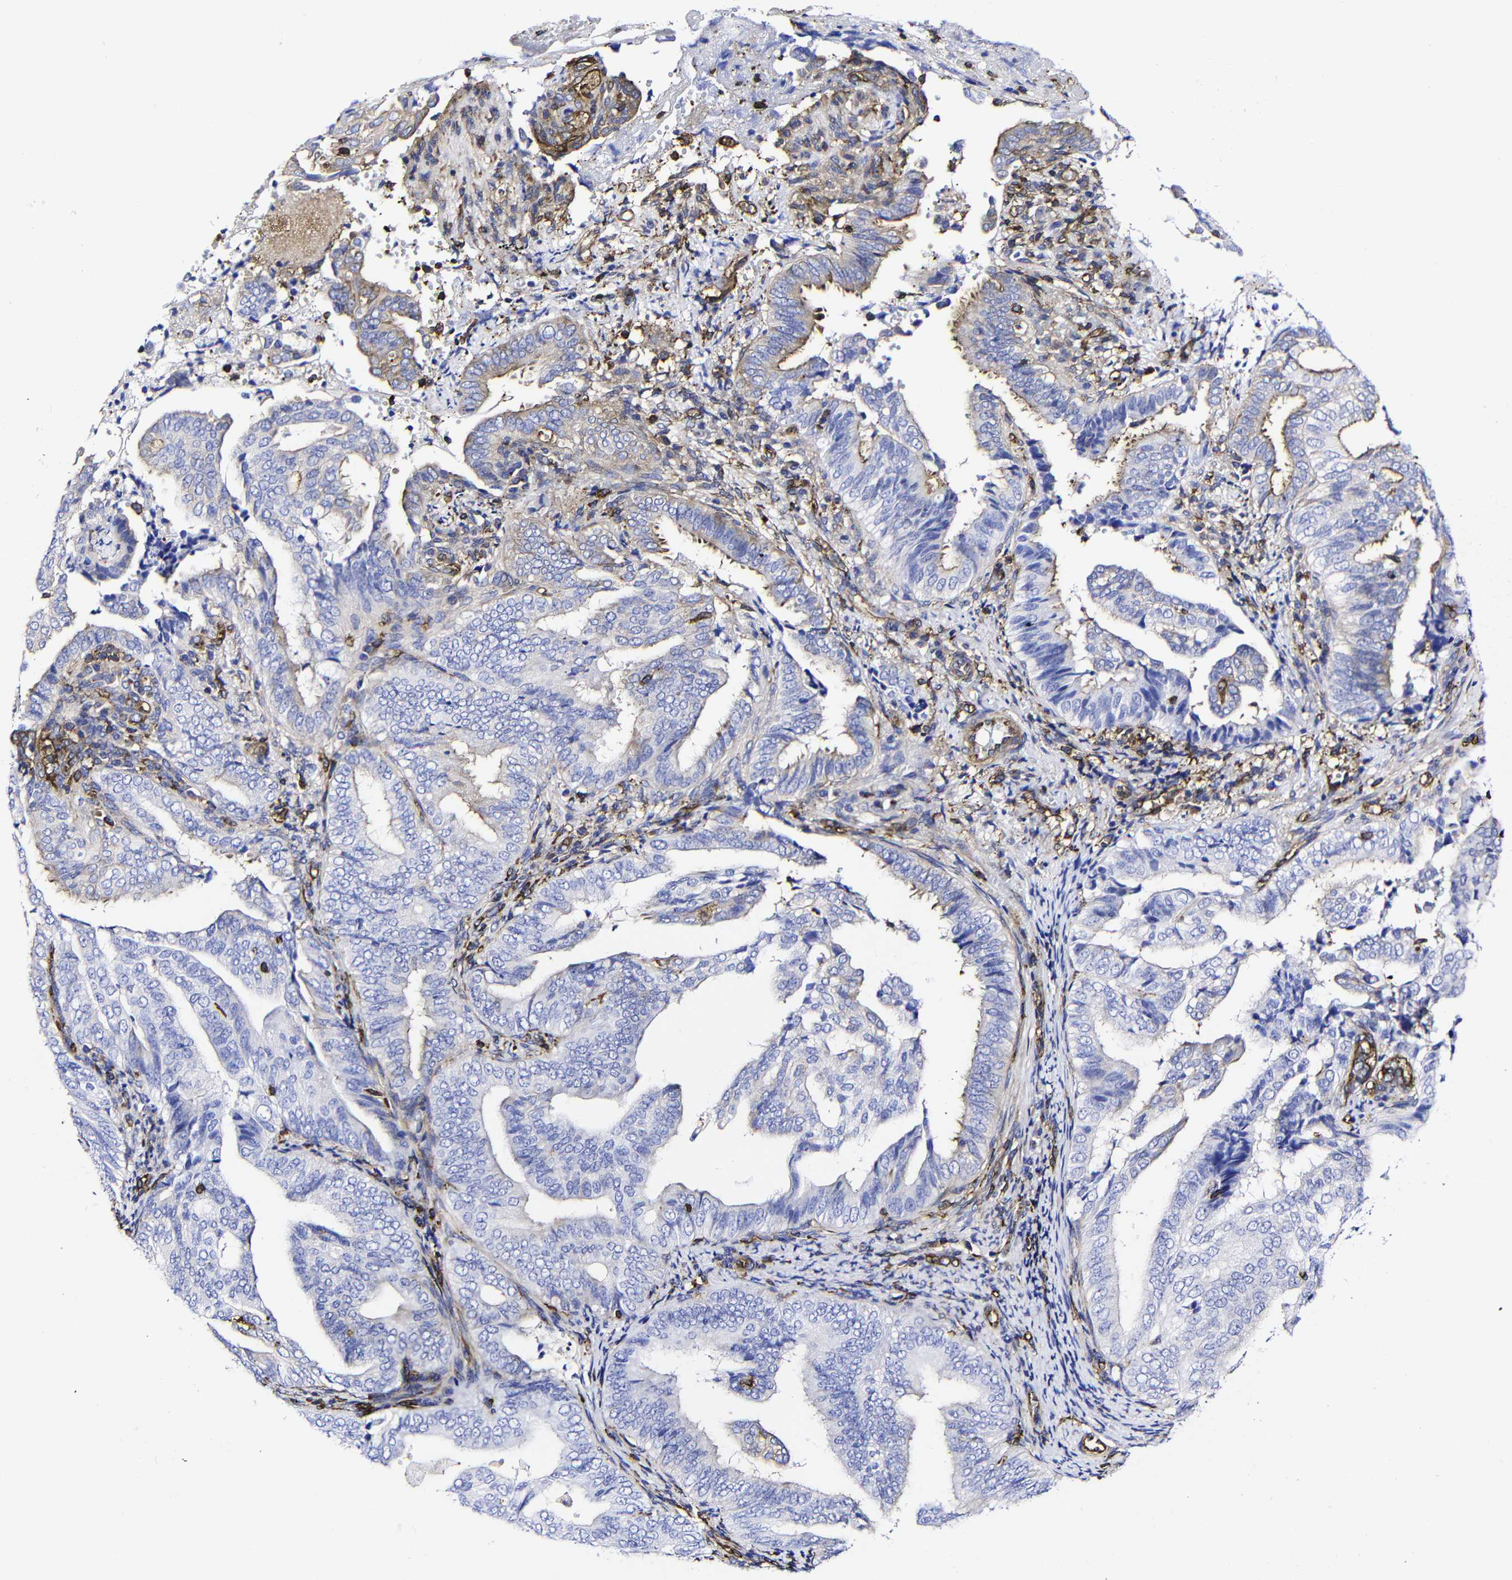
{"staining": {"intensity": "negative", "quantity": "none", "location": "none"}, "tissue": "endometrial cancer", "cell_type": "Tumor cells", "image_type": "cancer", "snomed": [{"axis": "morphology", "description": "Adenocarcinoma, NOS"}, {"axis": "topography", "description": "Endometrium"}], "caption": "High magnification brightfield microscopy of endometrial cancer stained with DAB (3,3'-diaminobenzidine) (brown) and counterstained with hematoxylin (blue): tumor cells show no significant staining.", "gene": "MSN", "patient": {"sex": "female", "age": 58}}